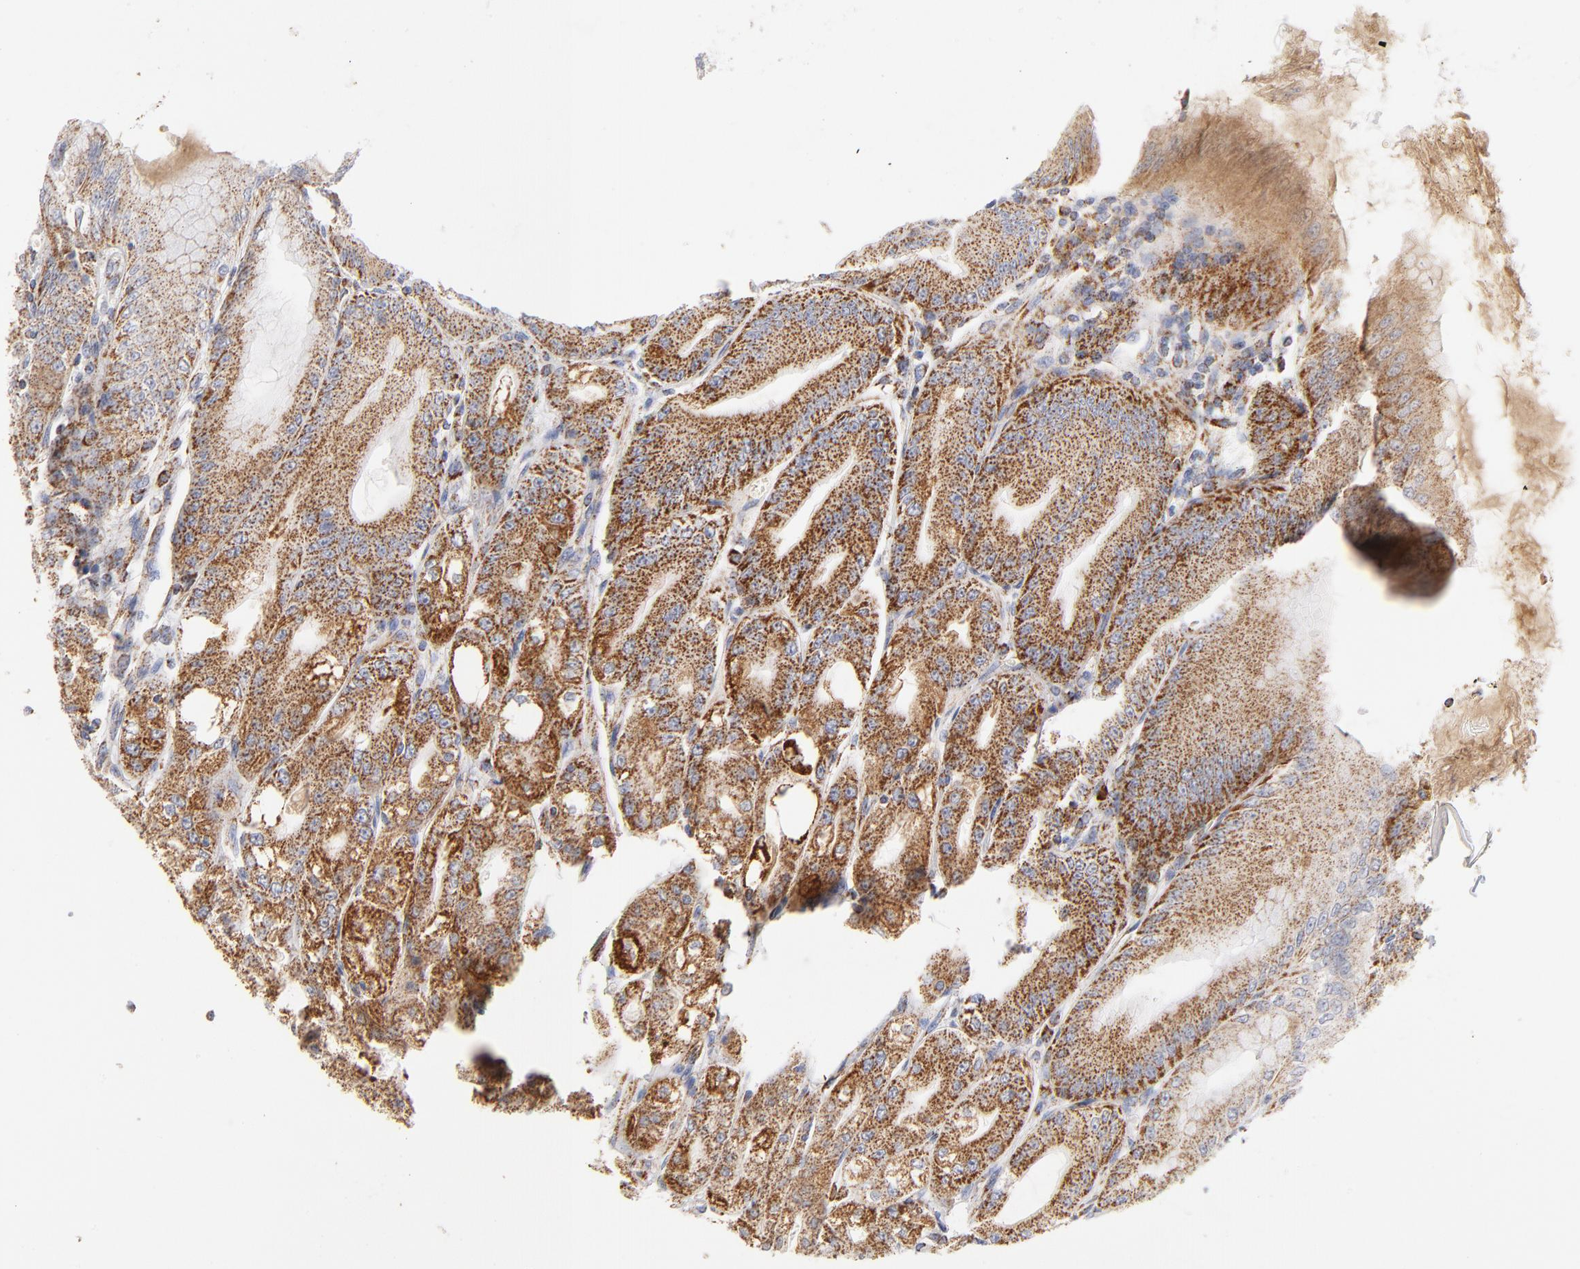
{"staining": {"intensity": "moderate", "quantity": ">75%", "location": "cytoplasmic/membranous"}, "tissue": "stomach", "cell_type": "Glandular cells", "image_type": "normal", "snomed": [{"axis": "morphology", "description": "Normal tissue, NOS"}, {"axis": "topography", "description": "Stomach, lower"}], "caption": "The micrograph shows staining of benign stomach, revealing moderate cytoplasmic/membranous protein staining (brown color) within glandular cells. (Stains: DAB in brown, nuclei in blue, Microscopy: brightfield microscopy at high magnification).", "gene": "DLAT", "patient": {"sex": "male", "age": 71}}